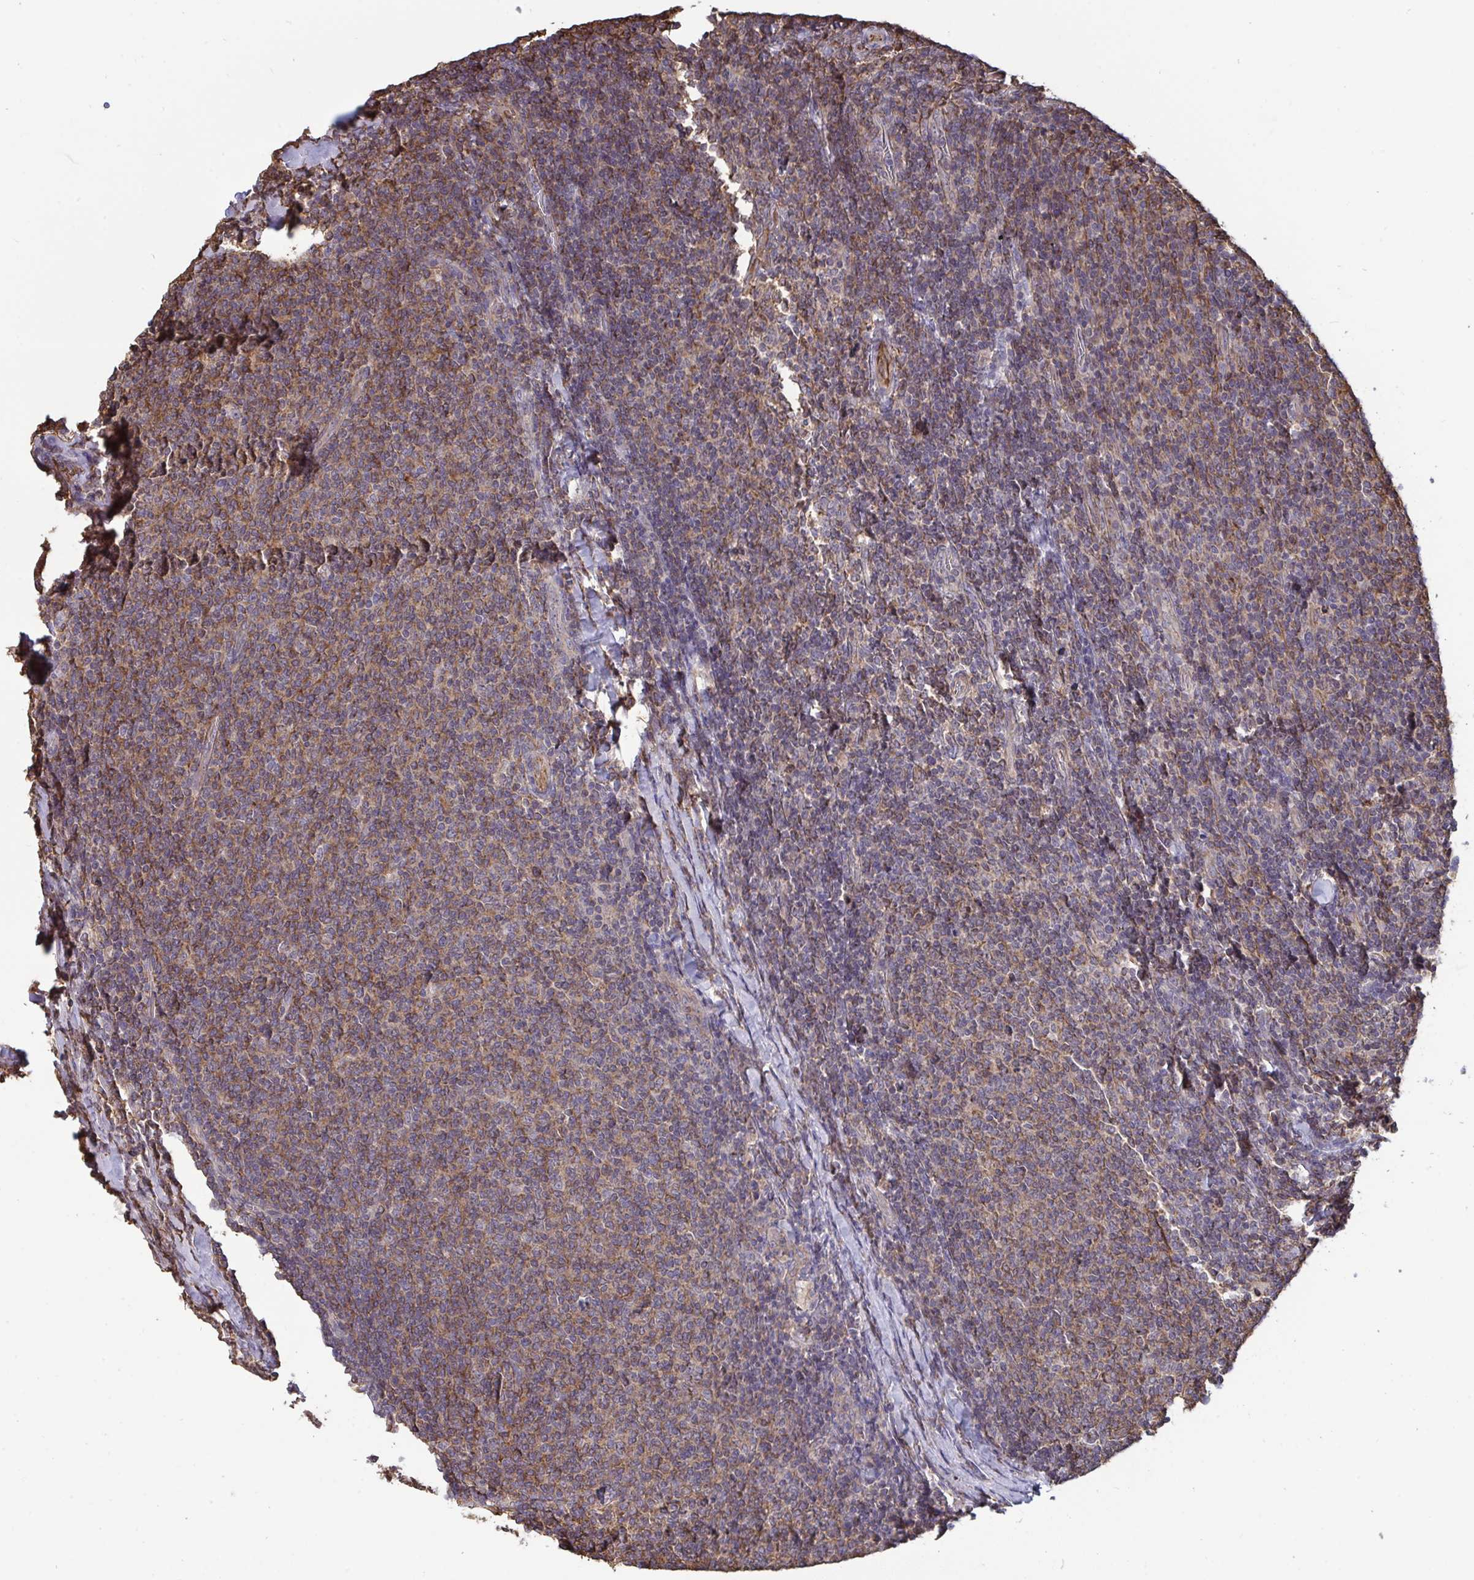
{"staining": {"intensity": "weak", "quantity": ">75%", "location": "cytoplasmic/membranous"}, "tissue": "lymphoma", "cell_type": "Tumor cells", "image_type": "cancer", "snomed": [{"axis": "morphology", "description": "Malignant lymphoma, non-Hodgkin's type, Low grade"}, {"axis": "topography", "description": "Lymph node"}], "caption": "This image exhibits IHC staining of lymphoma, with low weak cytoplasmic/membranous positivity in approximately >75% of tumor cells.", "gene": "ISCU", "patient": {"sex": "male", "age": 52}}